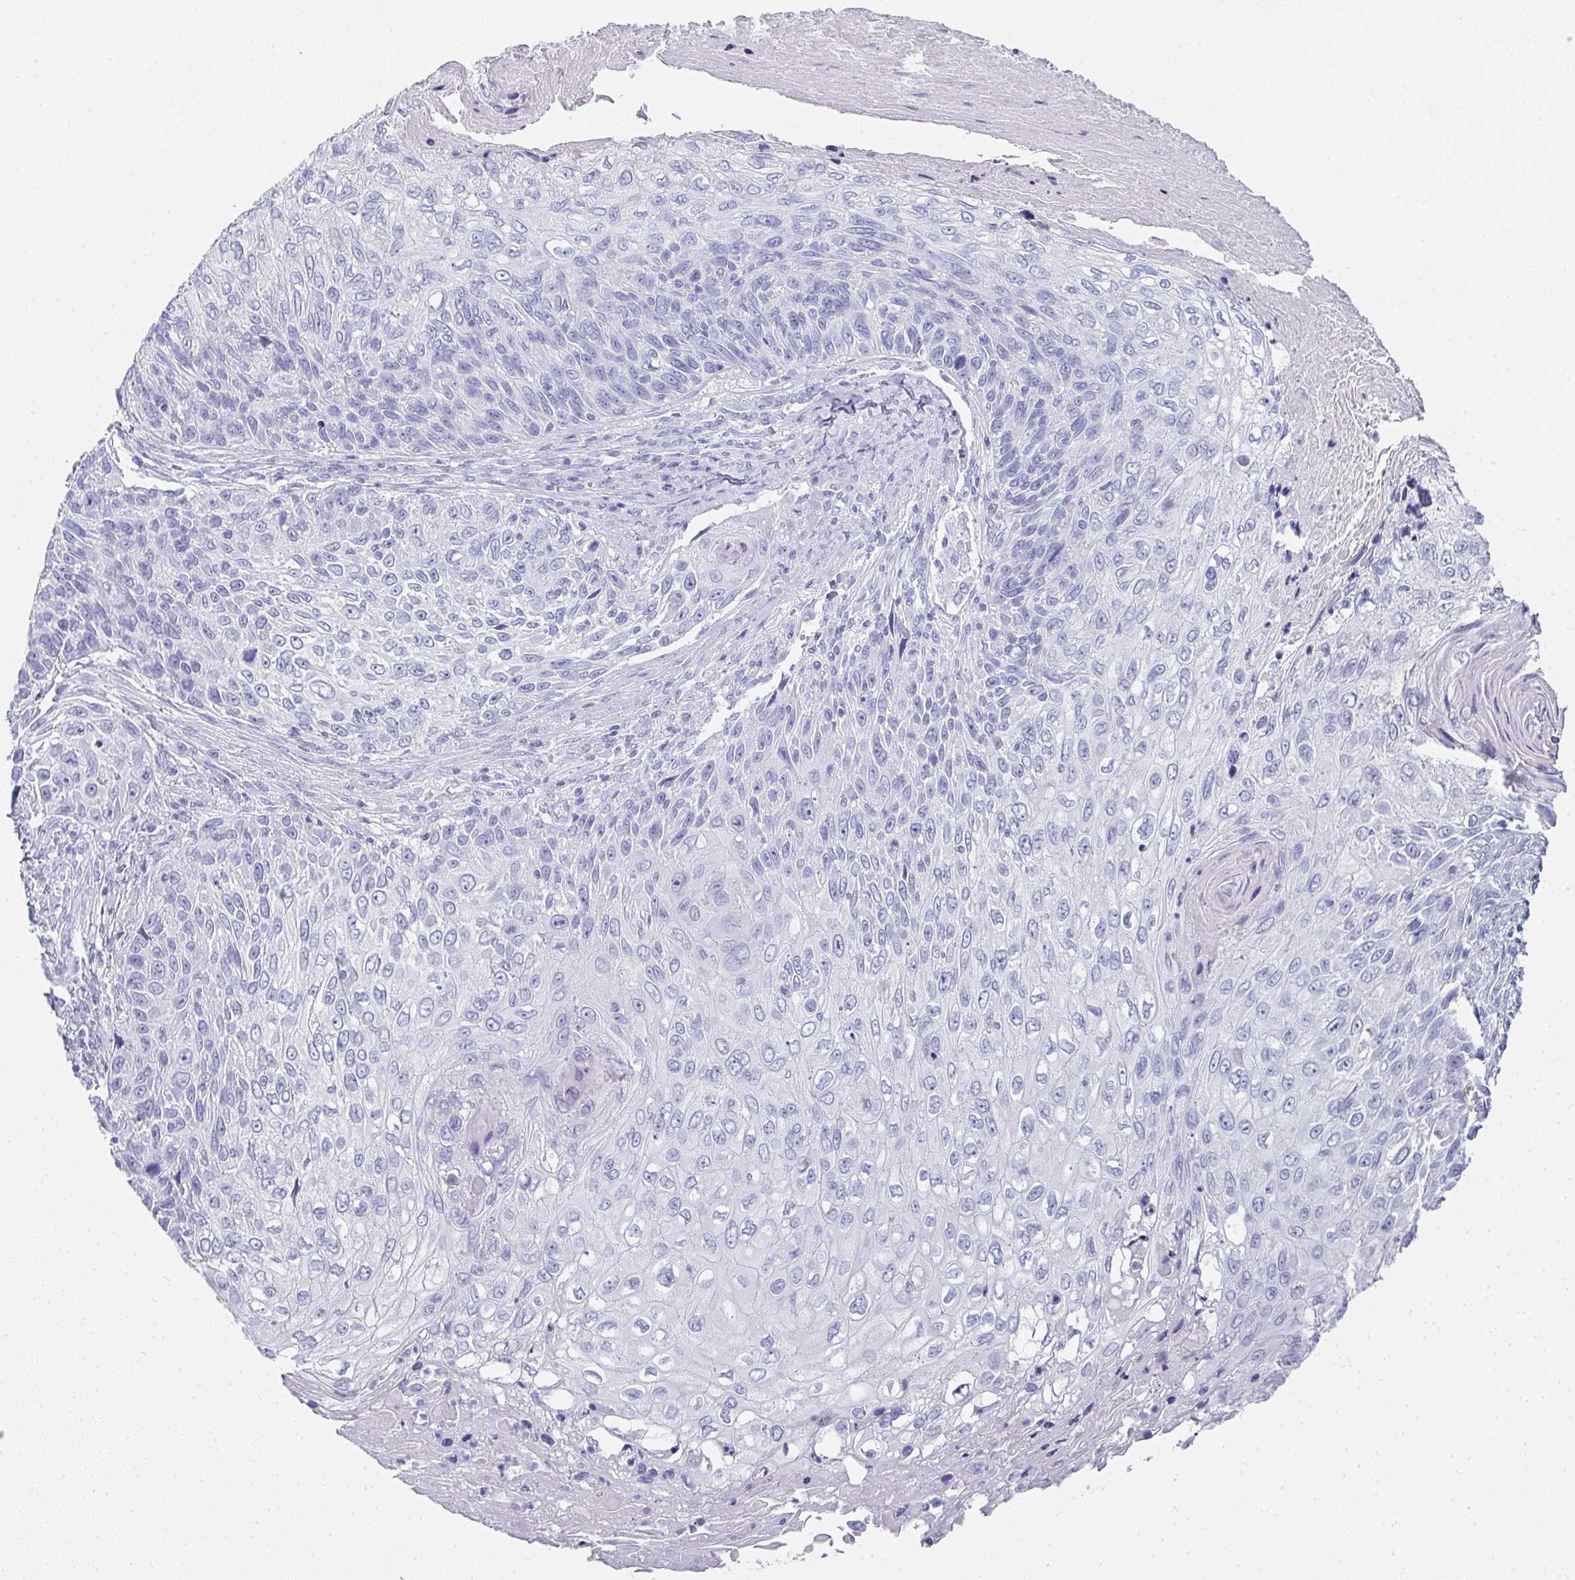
{"staining": {"intensity": "negative", "quantity": "none", "location": "none"}, "tissue": "skin cancer", "cell_type": "Tumor cells", "image_type": "cancer", "snomed": [{"axis": "morphology", "description": "Squamous cell carcinoma, NOS"}, {"axis": "topography", "description": "Skin"}], "caption": "A micrograph of human skin cancer (squamous cell carcinoma) is negative for staining in tumor cells.", "gene": "SYCP1", "patient": {"sex": "male", "age": 92}}